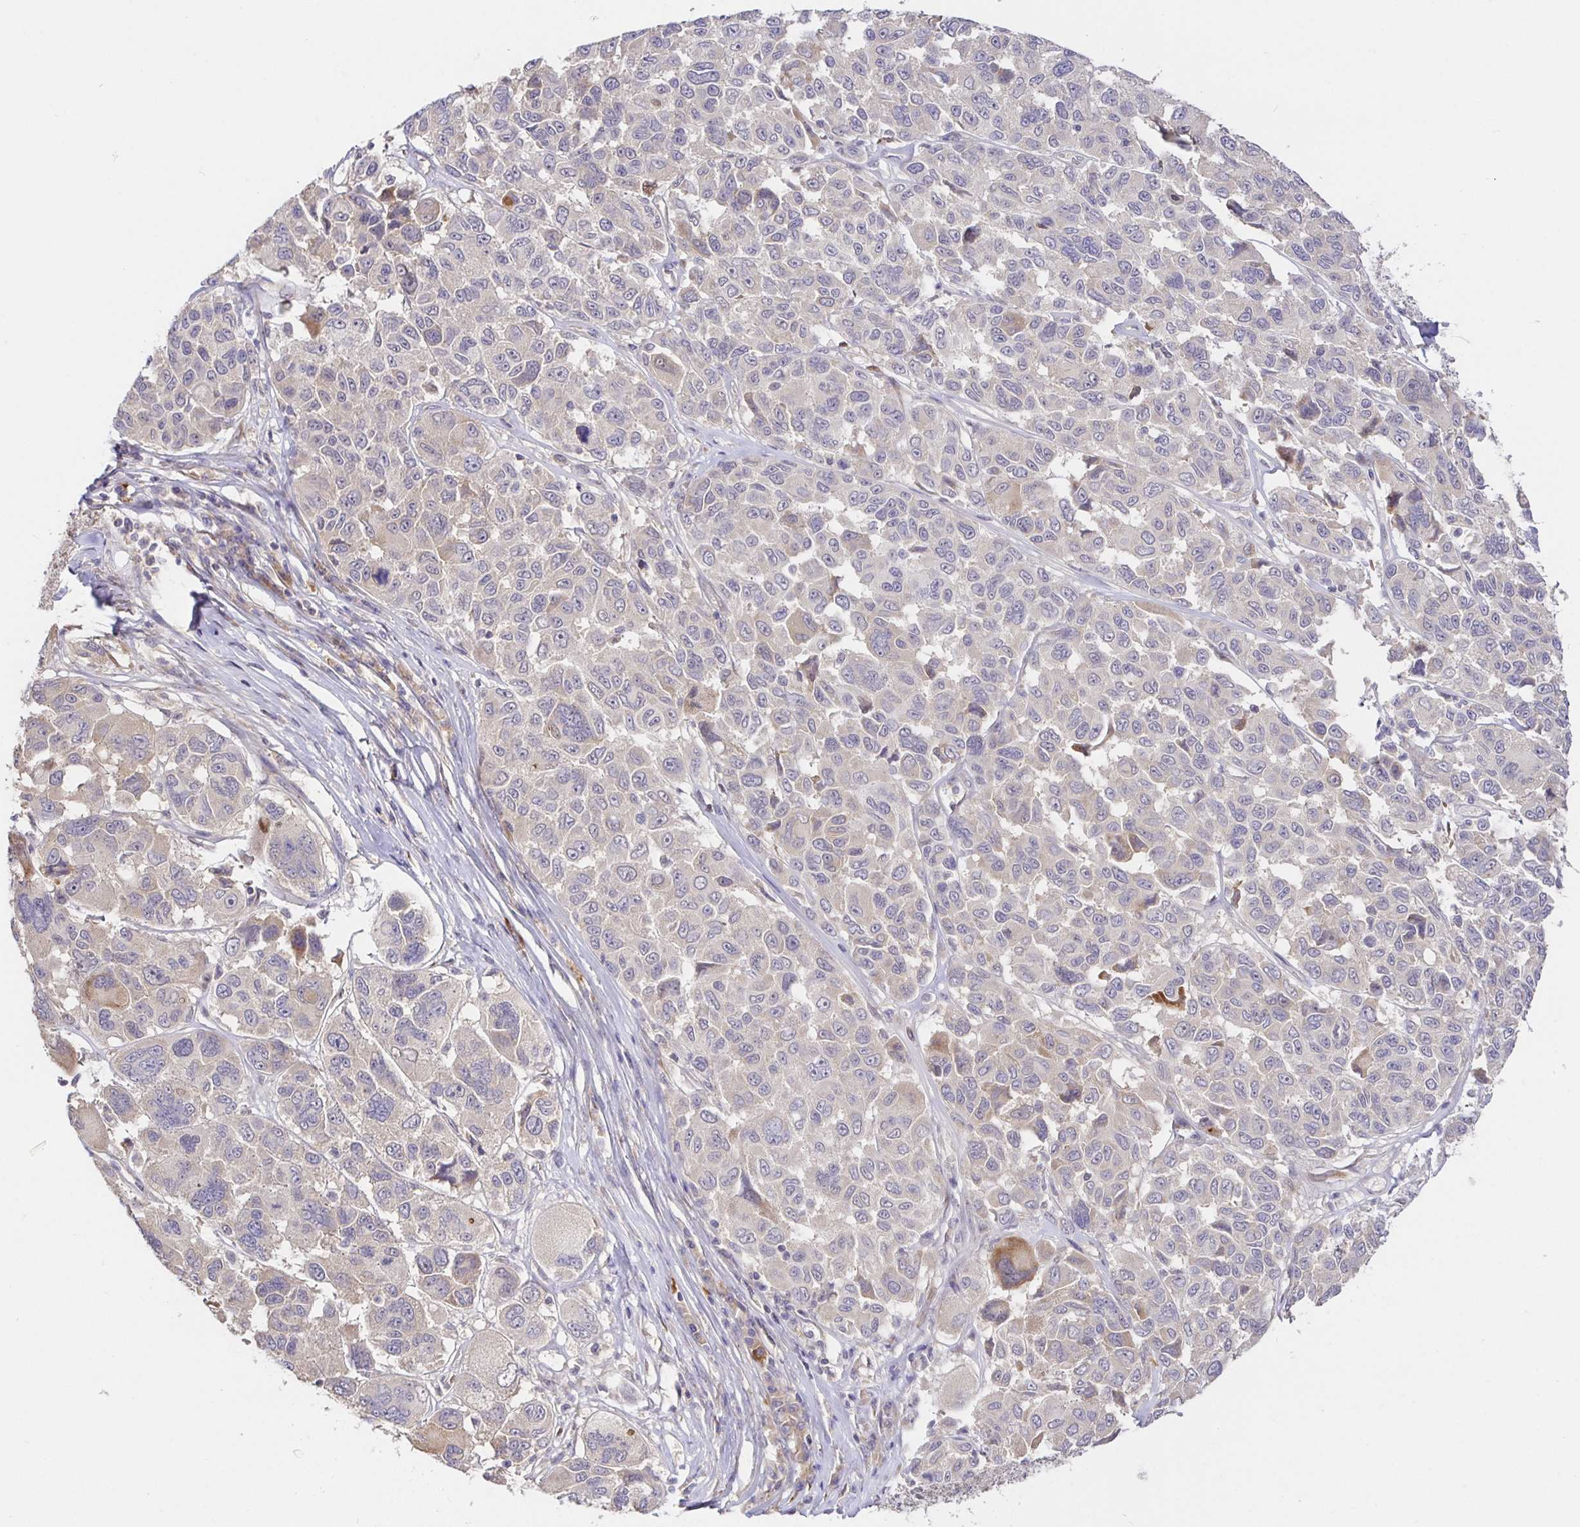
{"staining": {"intensity": "weak", "quantity": "<25%", "location": "cytoplasmic/membranous"}, "tissue": "melanoma", "cell_type": "Tumor cells", "image_type": "cancer", "snomed": [{"axis": "morphology", "description": "Malignant melanoma, NOS"}, {"axis": "topography", "description": "Skin"}], "caption": "This is a micrograph of immunohistochemistry (IHC) staining of malignant melanoma, which shows no expression in tumor cells.", "gene": "ZDHHC11", "patient": {"sex": "female", "age": 66}}